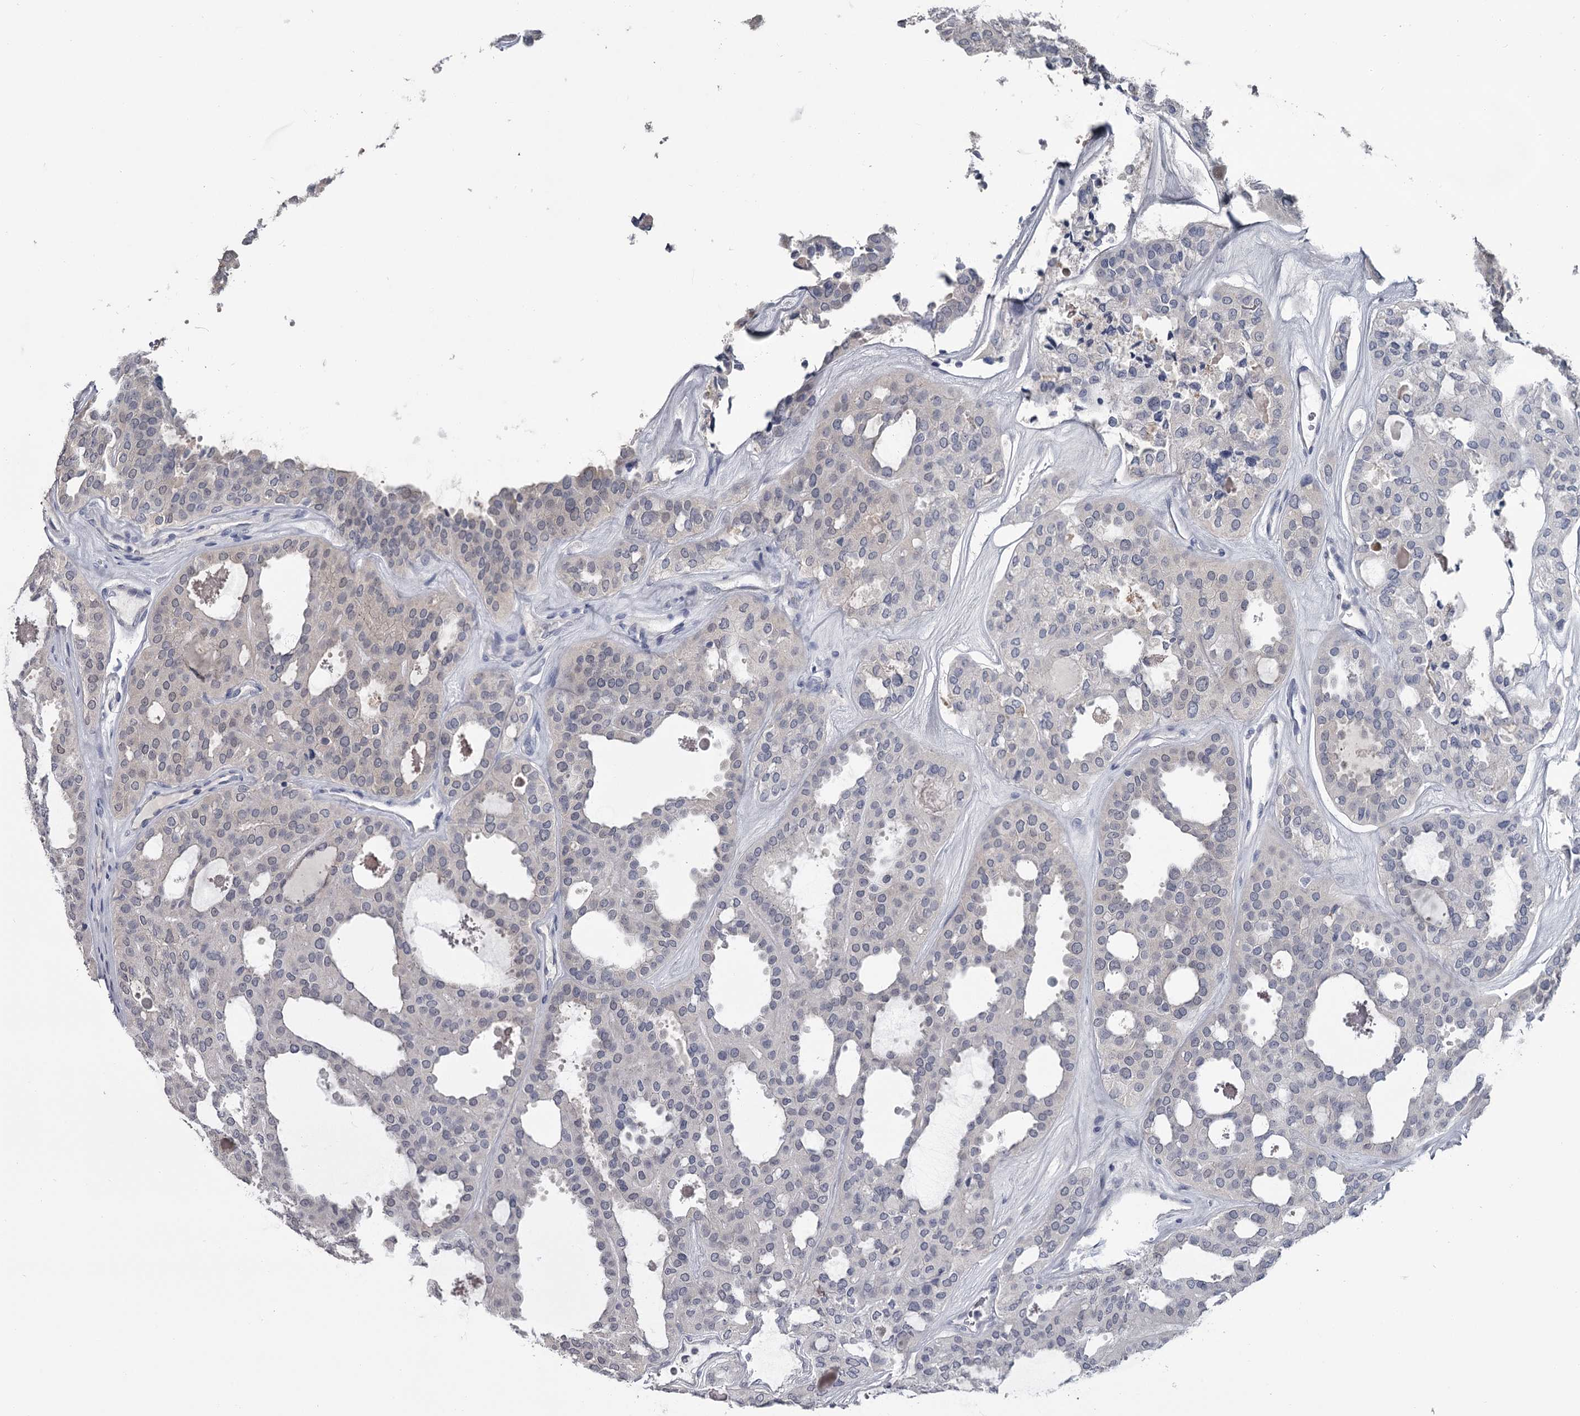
{"staining": {"intensity": "negative", "quantity": "none", "location": "none"}, "tissue": "thyroid cancer", "cell_type": "Tumor cells", "image_type": "cancer", "snomed": [{"axis": "morphology", "description": "Follicular adenoma carcinoma, NOS"}, {"axis": "topography", "description": "Thyroid gland"}], "caption": "Tumor cells show no significant protein positivity in follicular adenoma carcinoma (thyroid). The staining is performed using DAB (3,3'-diaminobenzidine) brown chromogen with nuclei counter-stained in using hematoxylin.", "gene": "DAO", "patient": {"sex": "male", "age": 75}}